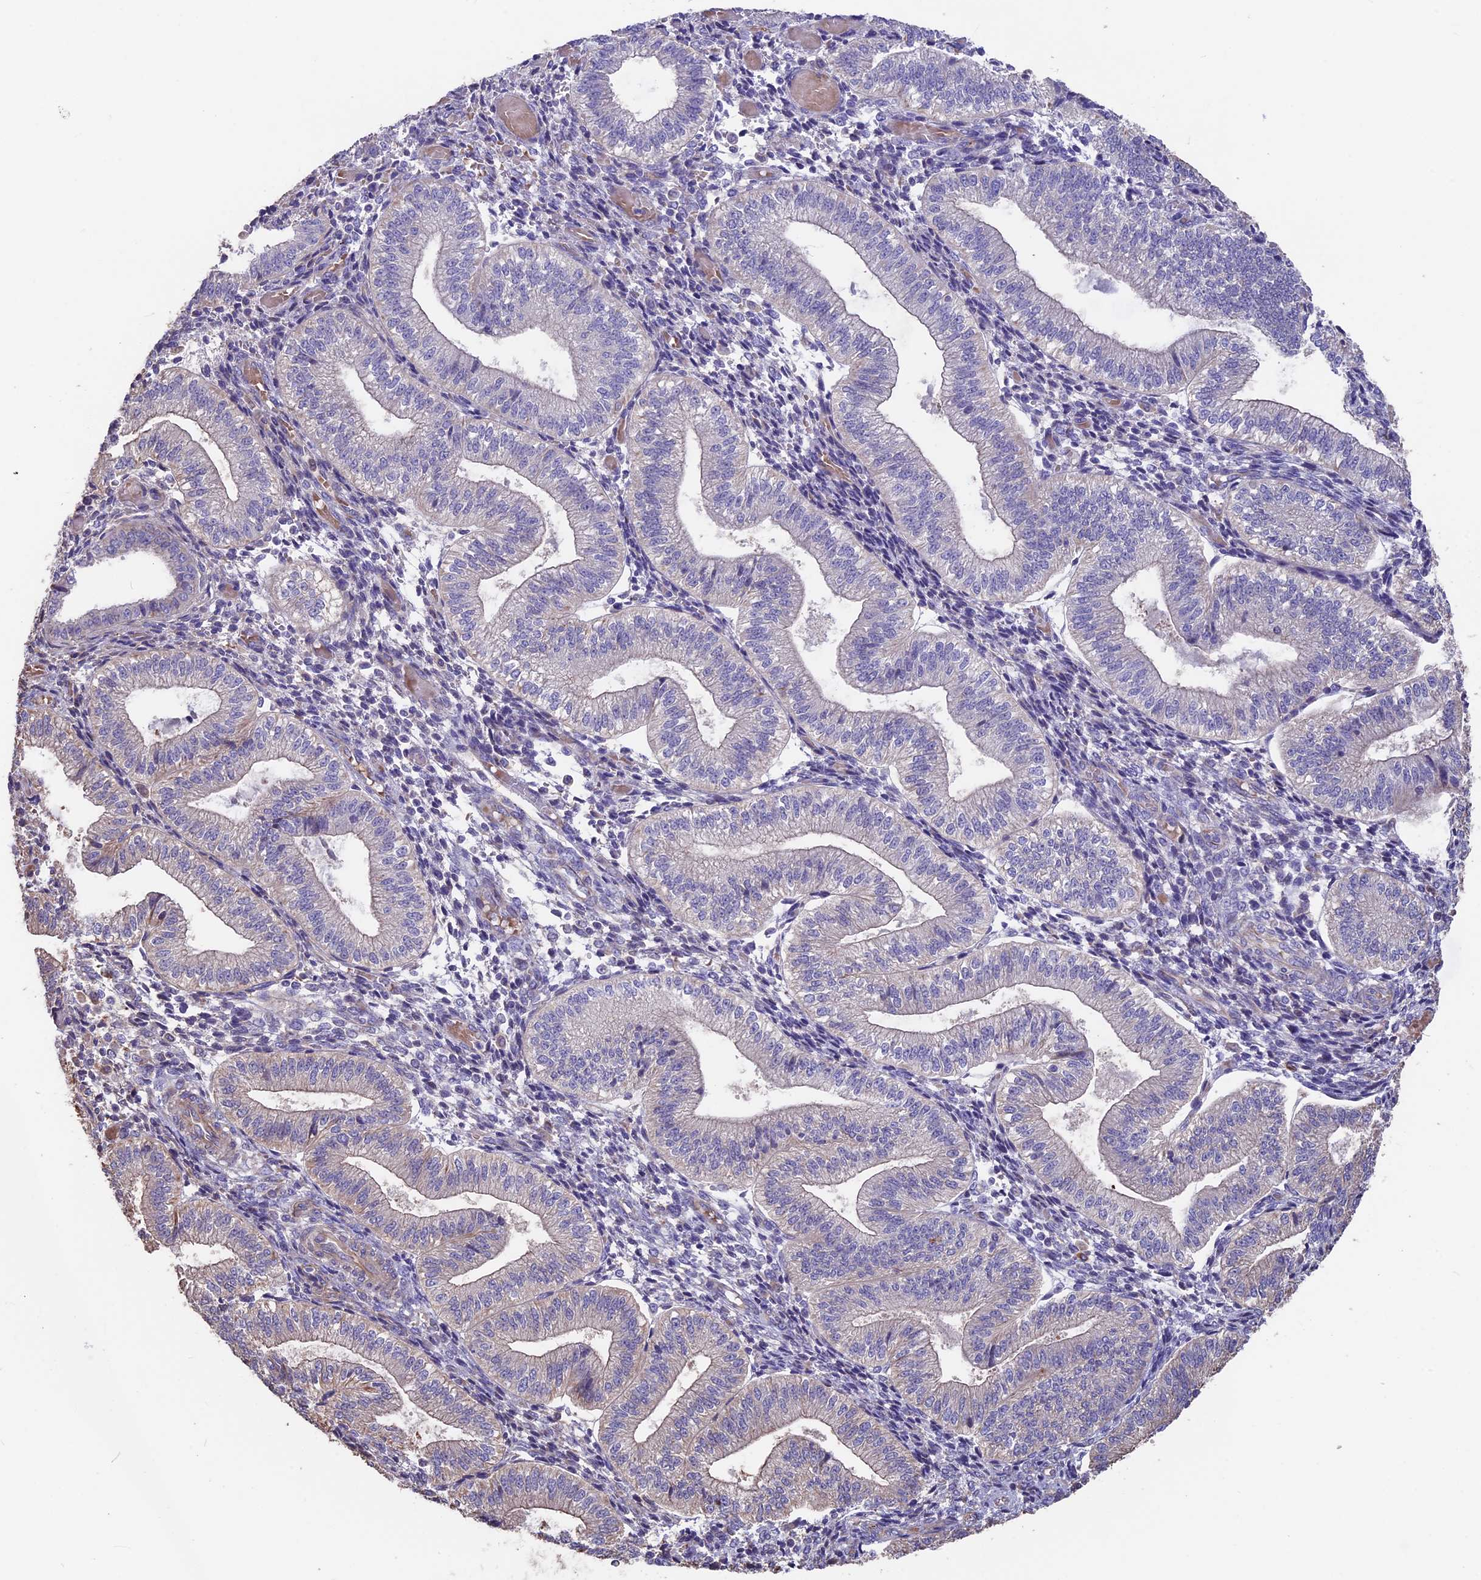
{"staining": {"intensity": "negative", "quantity": "none", "location": "none"}, "tissue": "endometrium", "cell_type": "Cells in endometrial stroma", "image_type": "normal", "snomed": [{"axis": "morphology", "description": "Normal tissue, NOS"}, {"axis": "topography", "description": "Endometrium"}], "caption": "This is an immunohistochemistry photomicrograph of normal human endometrium. There is no staining in cells in endometrial stroma.", "gene": "SEH1L", "patient": {"sex": "female", "age": 34}}